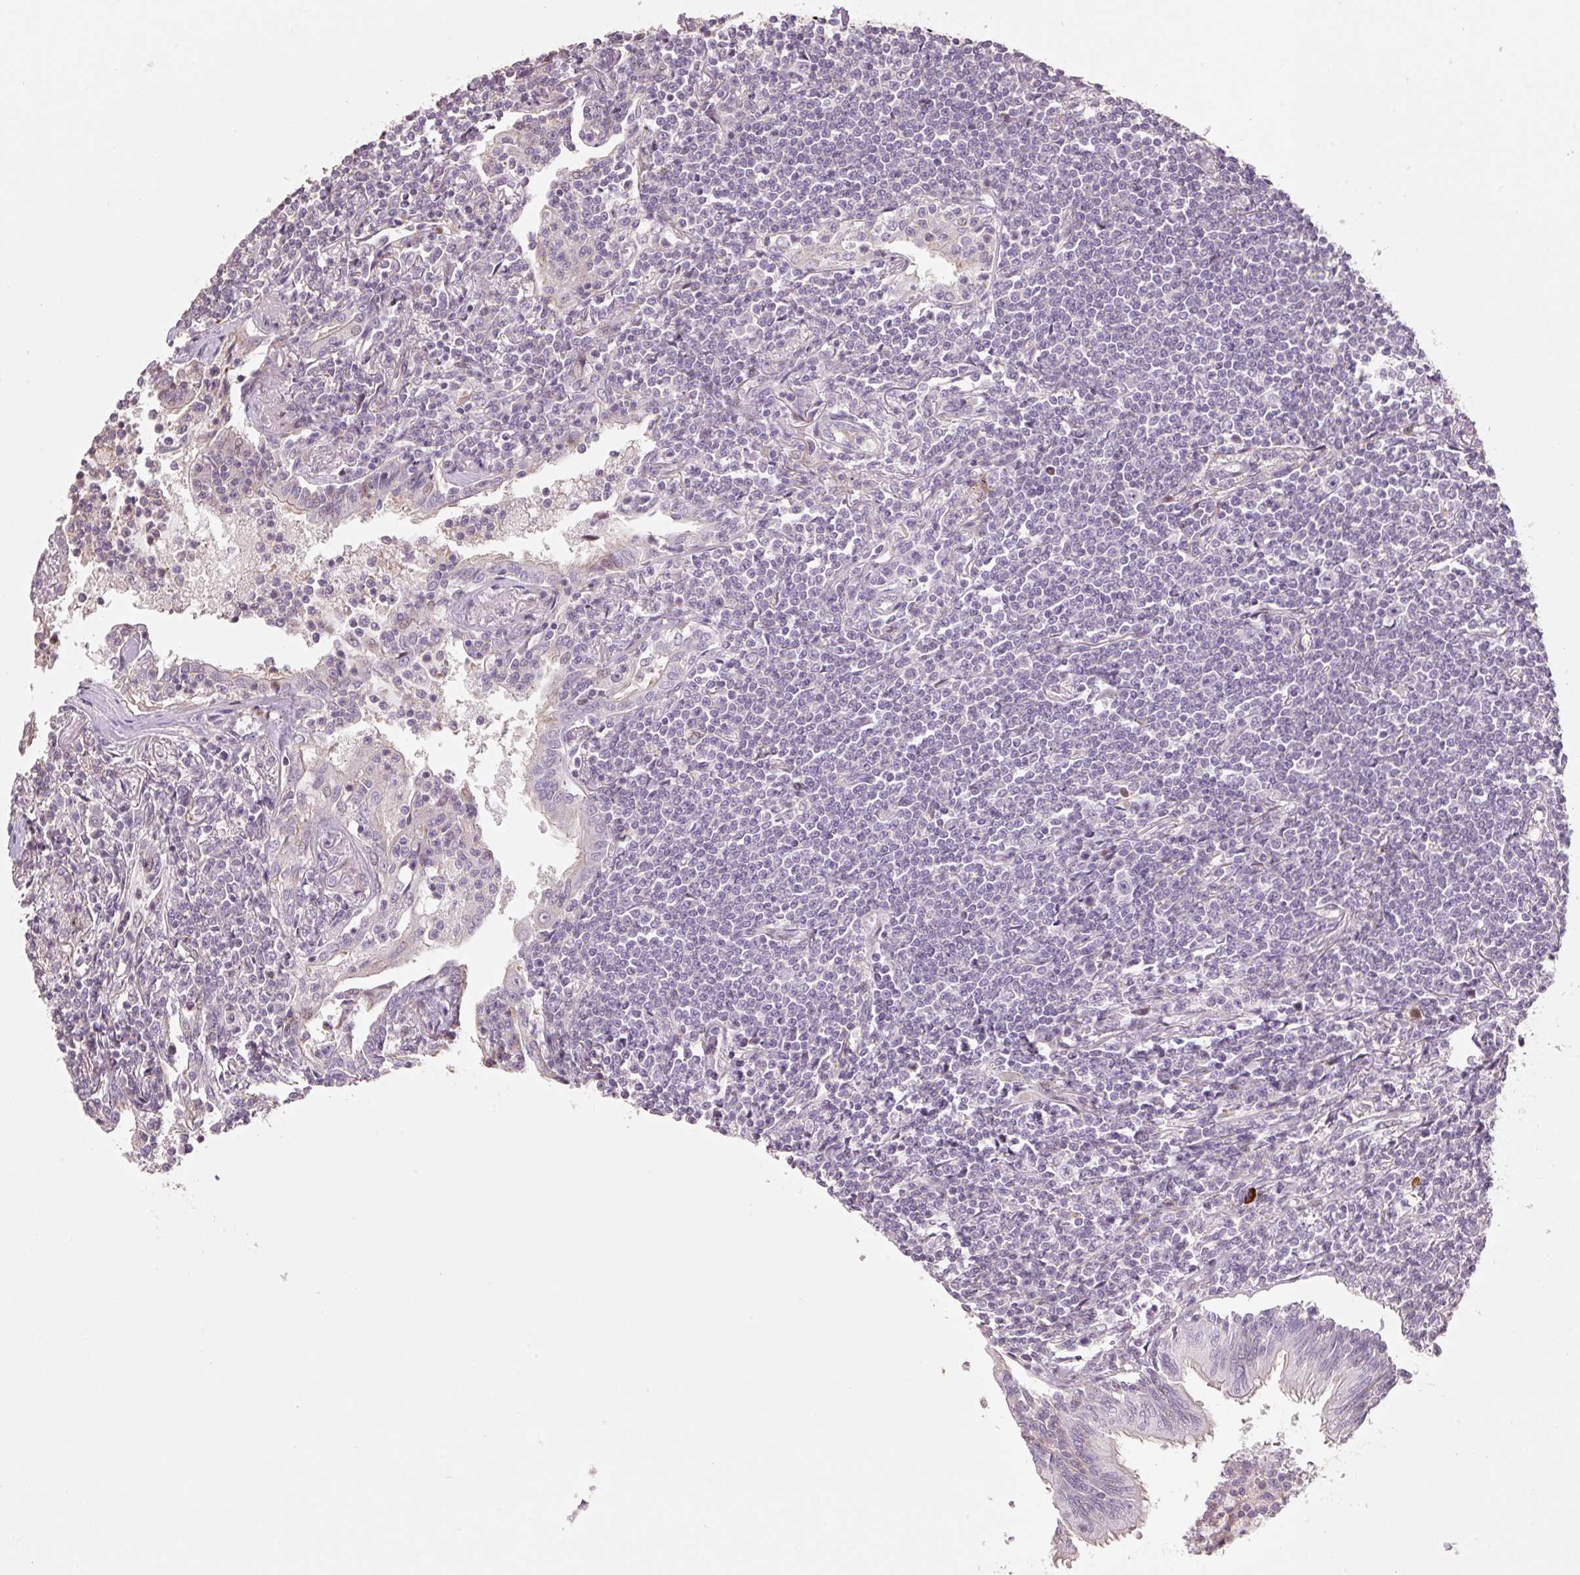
{"staining": {"intensity": "negative", "quantity": "none", "location": "none"}, "tissue": "lymphoma", "cell_type": "Tumor cells", "image_type": "cancer", "snomed": [{"axis": "morphology", "description": "Malignant lymphoma, non-Hodgkin's type, Low grade"}, {"axis": "topography", "description": "Lung"}], "caption": "Tumor cells show no significant positivity in lymphoma.", "gene": "ZNF552", "patient": {"sex": "female", "age": 71}}